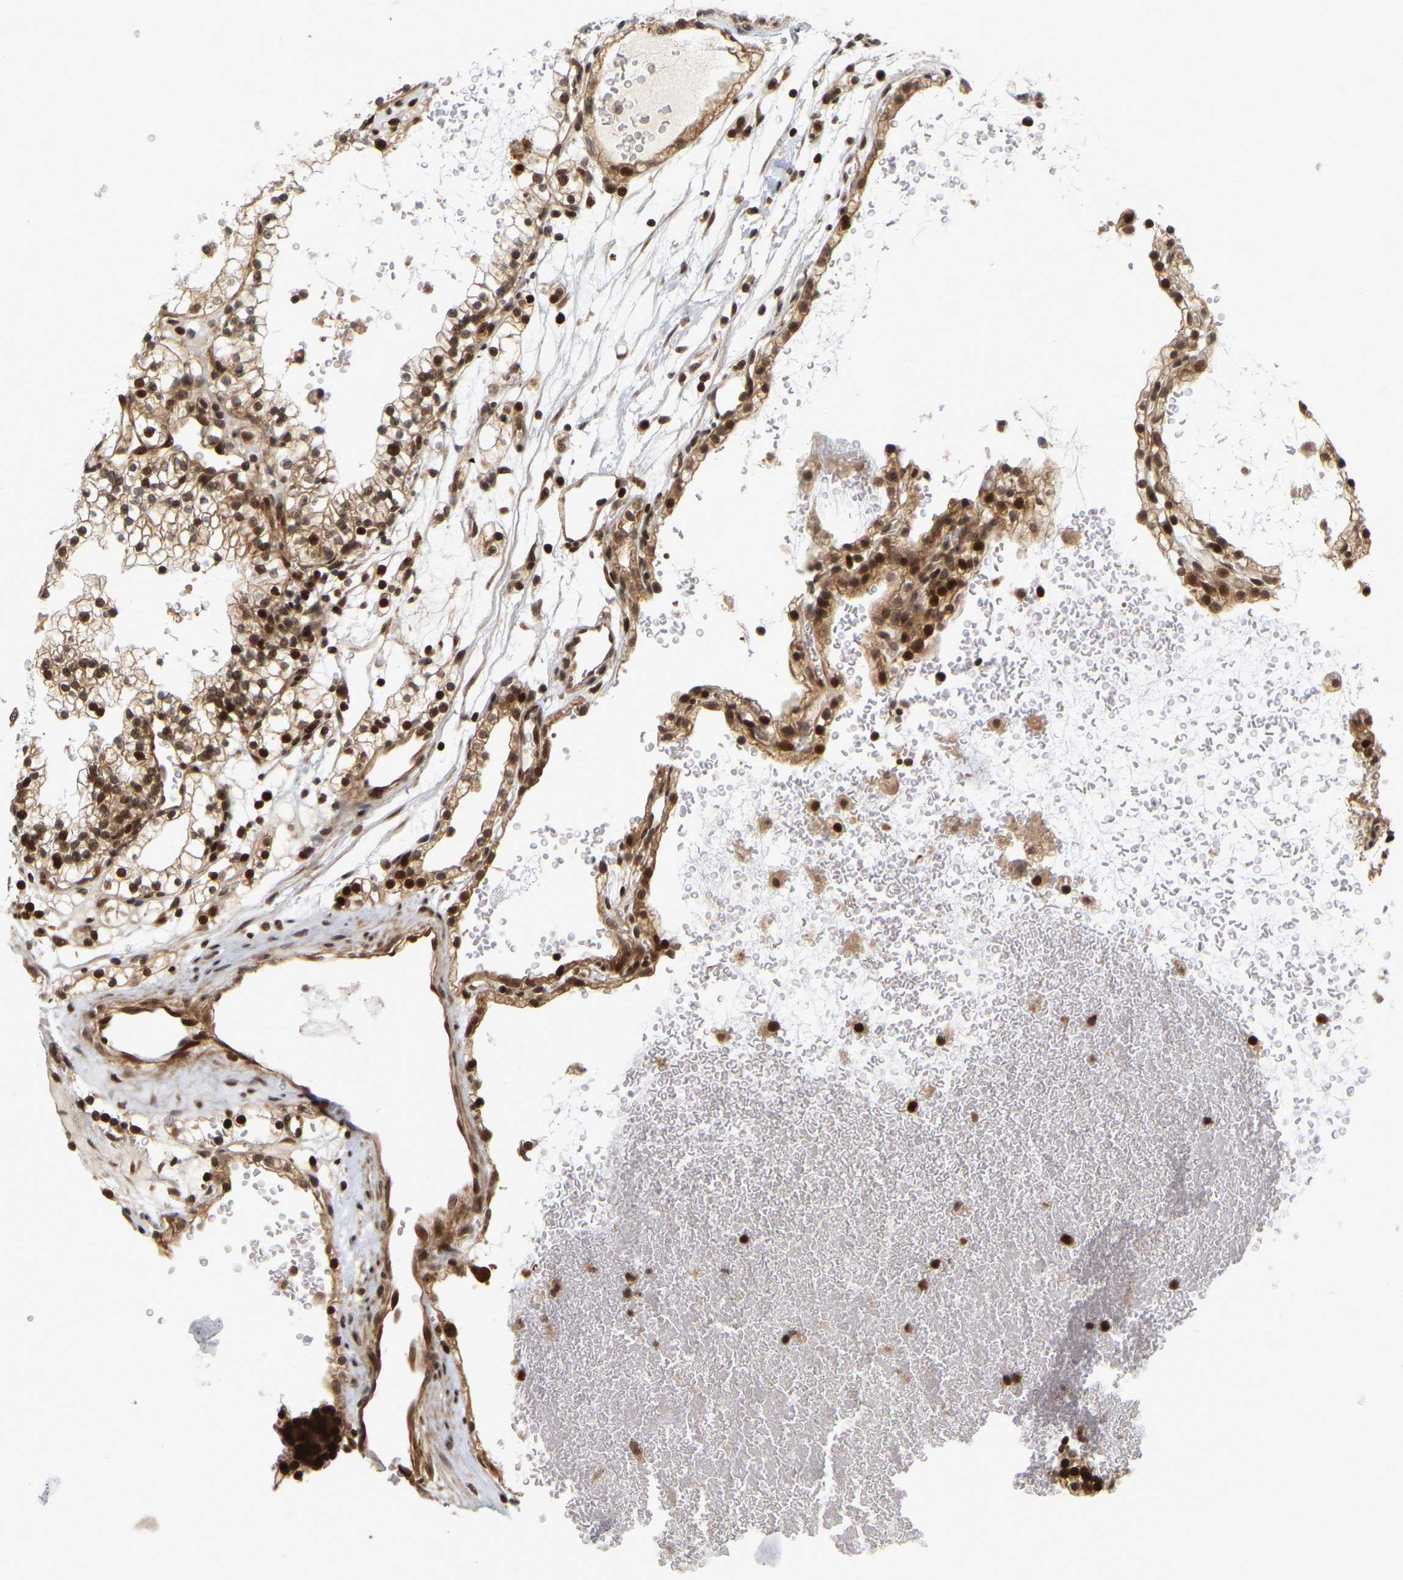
{"staining": {"intensity": "strong", "quantity": ">75%", "location": "cytoplasmic/membranous,nuclear"}, "tissue": "renal cancer", "cell_type": "Tumor cells", "image_type": "cancer", "snomed": [{"axis": "morphology", "description": "Adenocarcinoma, NOS"}, {"axis": "topography", "description": "Kidney"}], "caption": "Protein expression analysis of human renal adenocarcinoma reveals strong cytoplasmic/membranous and nuclear positivity in about >75% of tumor cells.", "gene": "NFE2L2", "patient": {"sex": "female", "age": 41}}